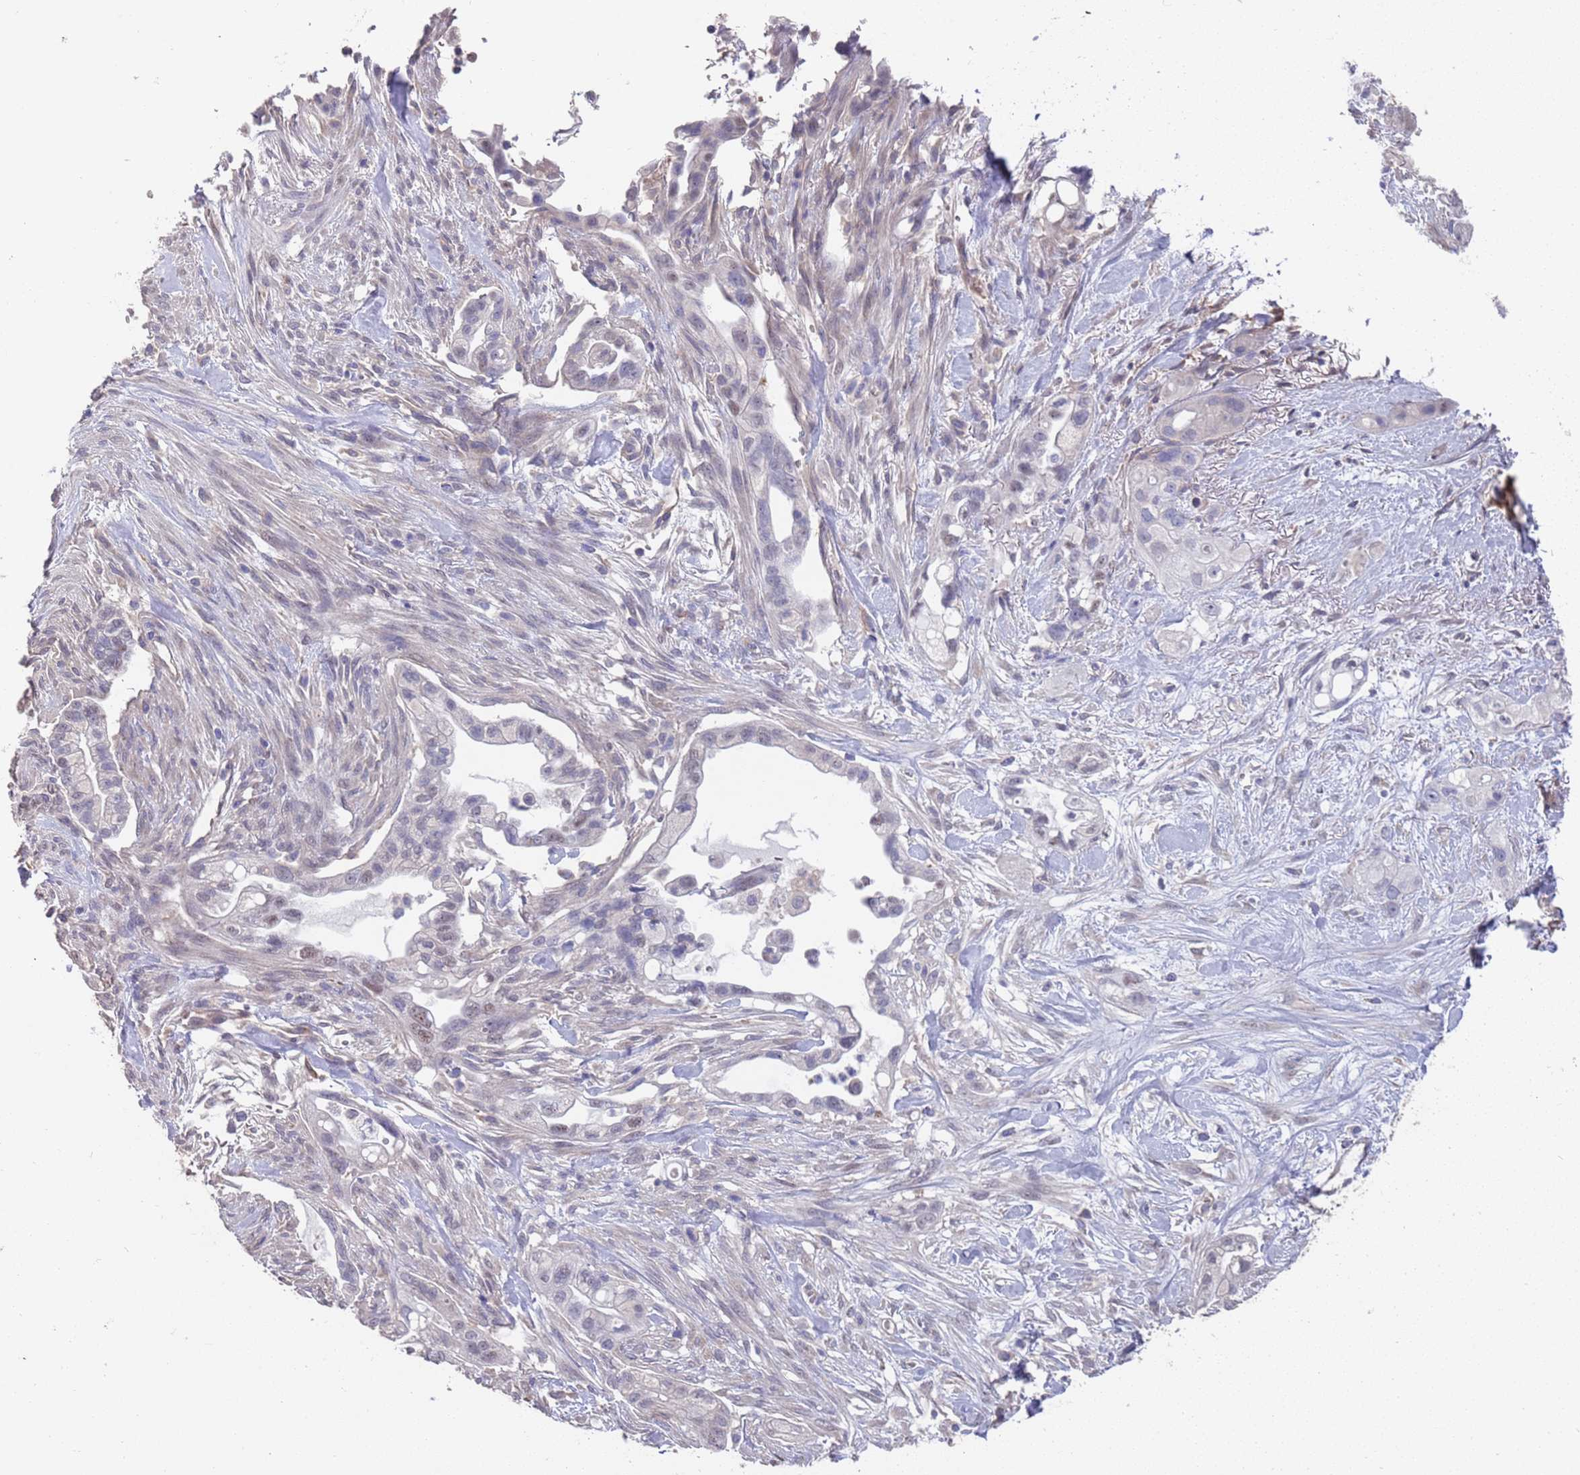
{"staining": {"intensity": "negative", "quantity": "none", "location": "none"}, "tissue": "pancreatic cancer", "cell_type": "Tumor cells", "image_type": "cancer", "snomed": [{"axis": "morphology", "description": "Adenocarcinoma, NOS"}, {"axis": "topography", "description": "Pancreas"}], "caption": "DAB immunohistochemical staining of human adenocarcinoma (pancreatic) shows no significant positivity in tumor cells.", "gene": "ANK2", "patient": {"sex": "male", "age": 44}}